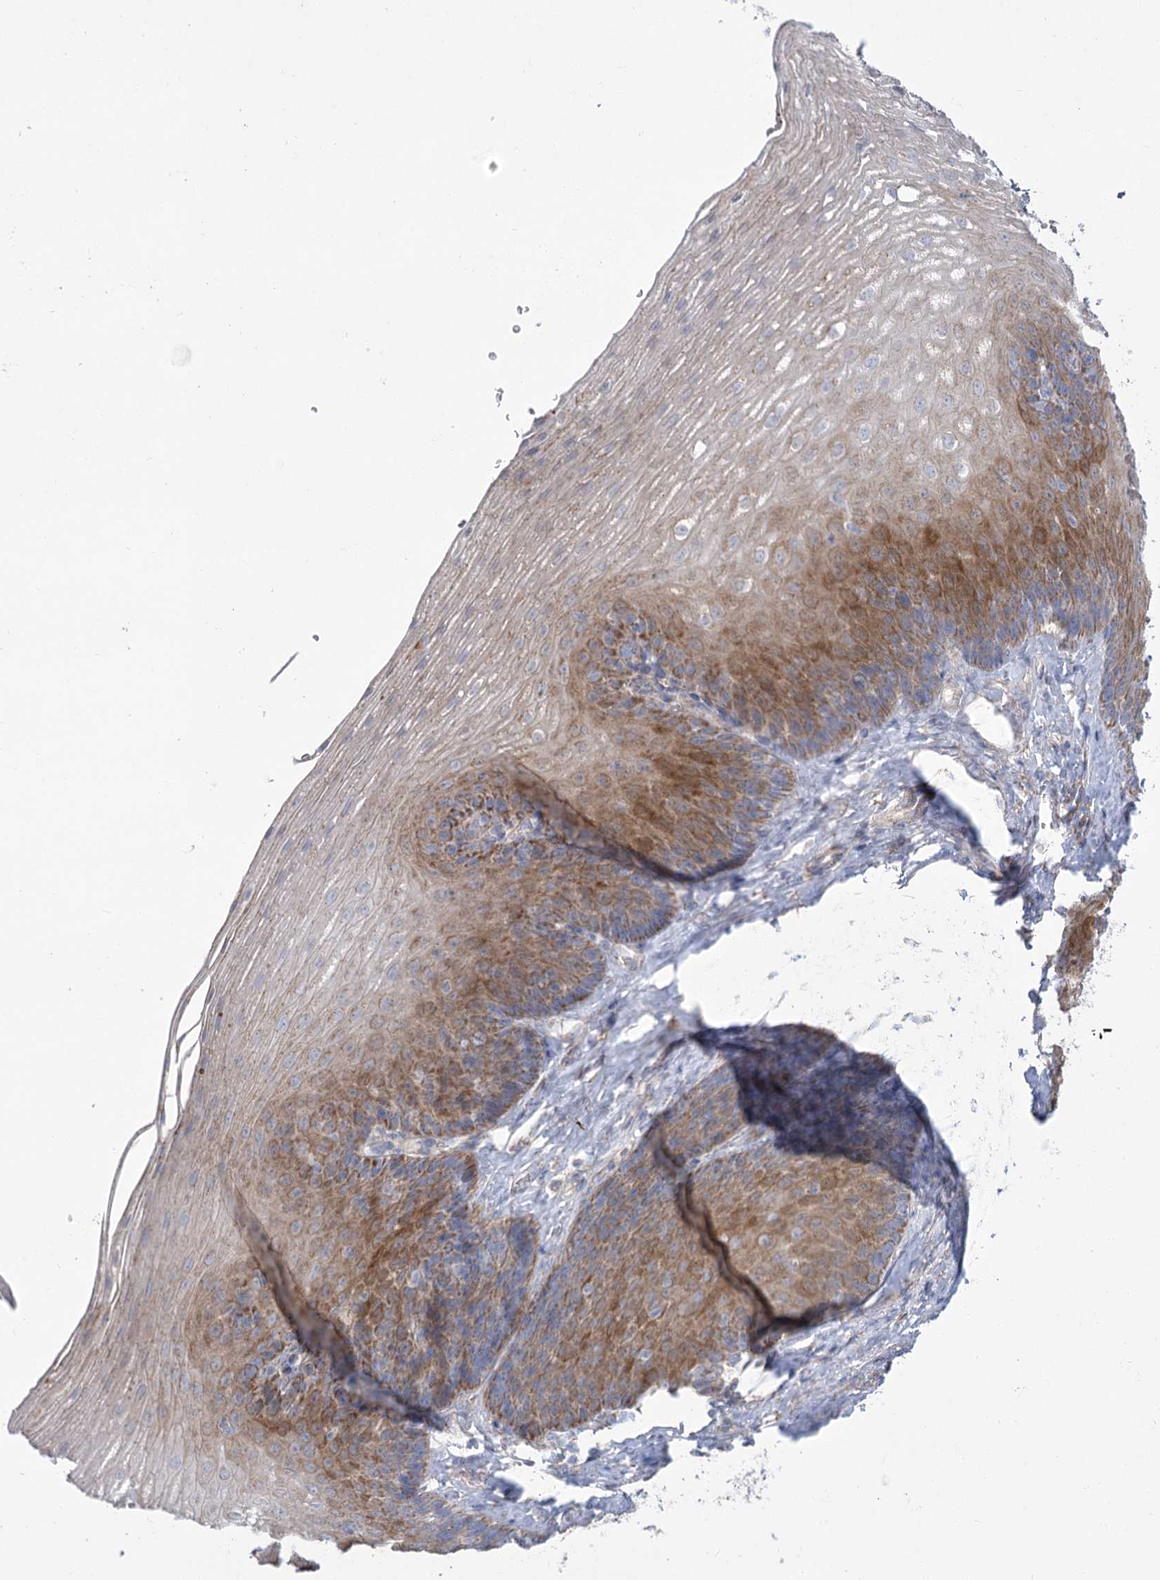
{"staining": {"intensity": "moderate", "quantity": "25%-75%", "location": "cytoplasmic/membranous"}, "tissue": "esophagus", "cell_type": "Squamous epithelial cells", "image_type": "normal", "snomed": [{"axis": "morphology", "description": "Normal tissue, NOS"}, {"axis": "topography", "description": "Esophagus"}], "caption": "High-power microscopy captured an immunohistochemistry (IHC) micrograph of normal esophagus, revealing moderate cytoplasmic/membranous staining in about 25%-75% of squamous epithelial cells. The staining was performed using DAB to visualize the protein expression in brown, while the nuclei were stained in blue with hematoxylin (Magnification: 20x).", "gene": "SNX7", "patient": {"sex": "female", "age": 66}}